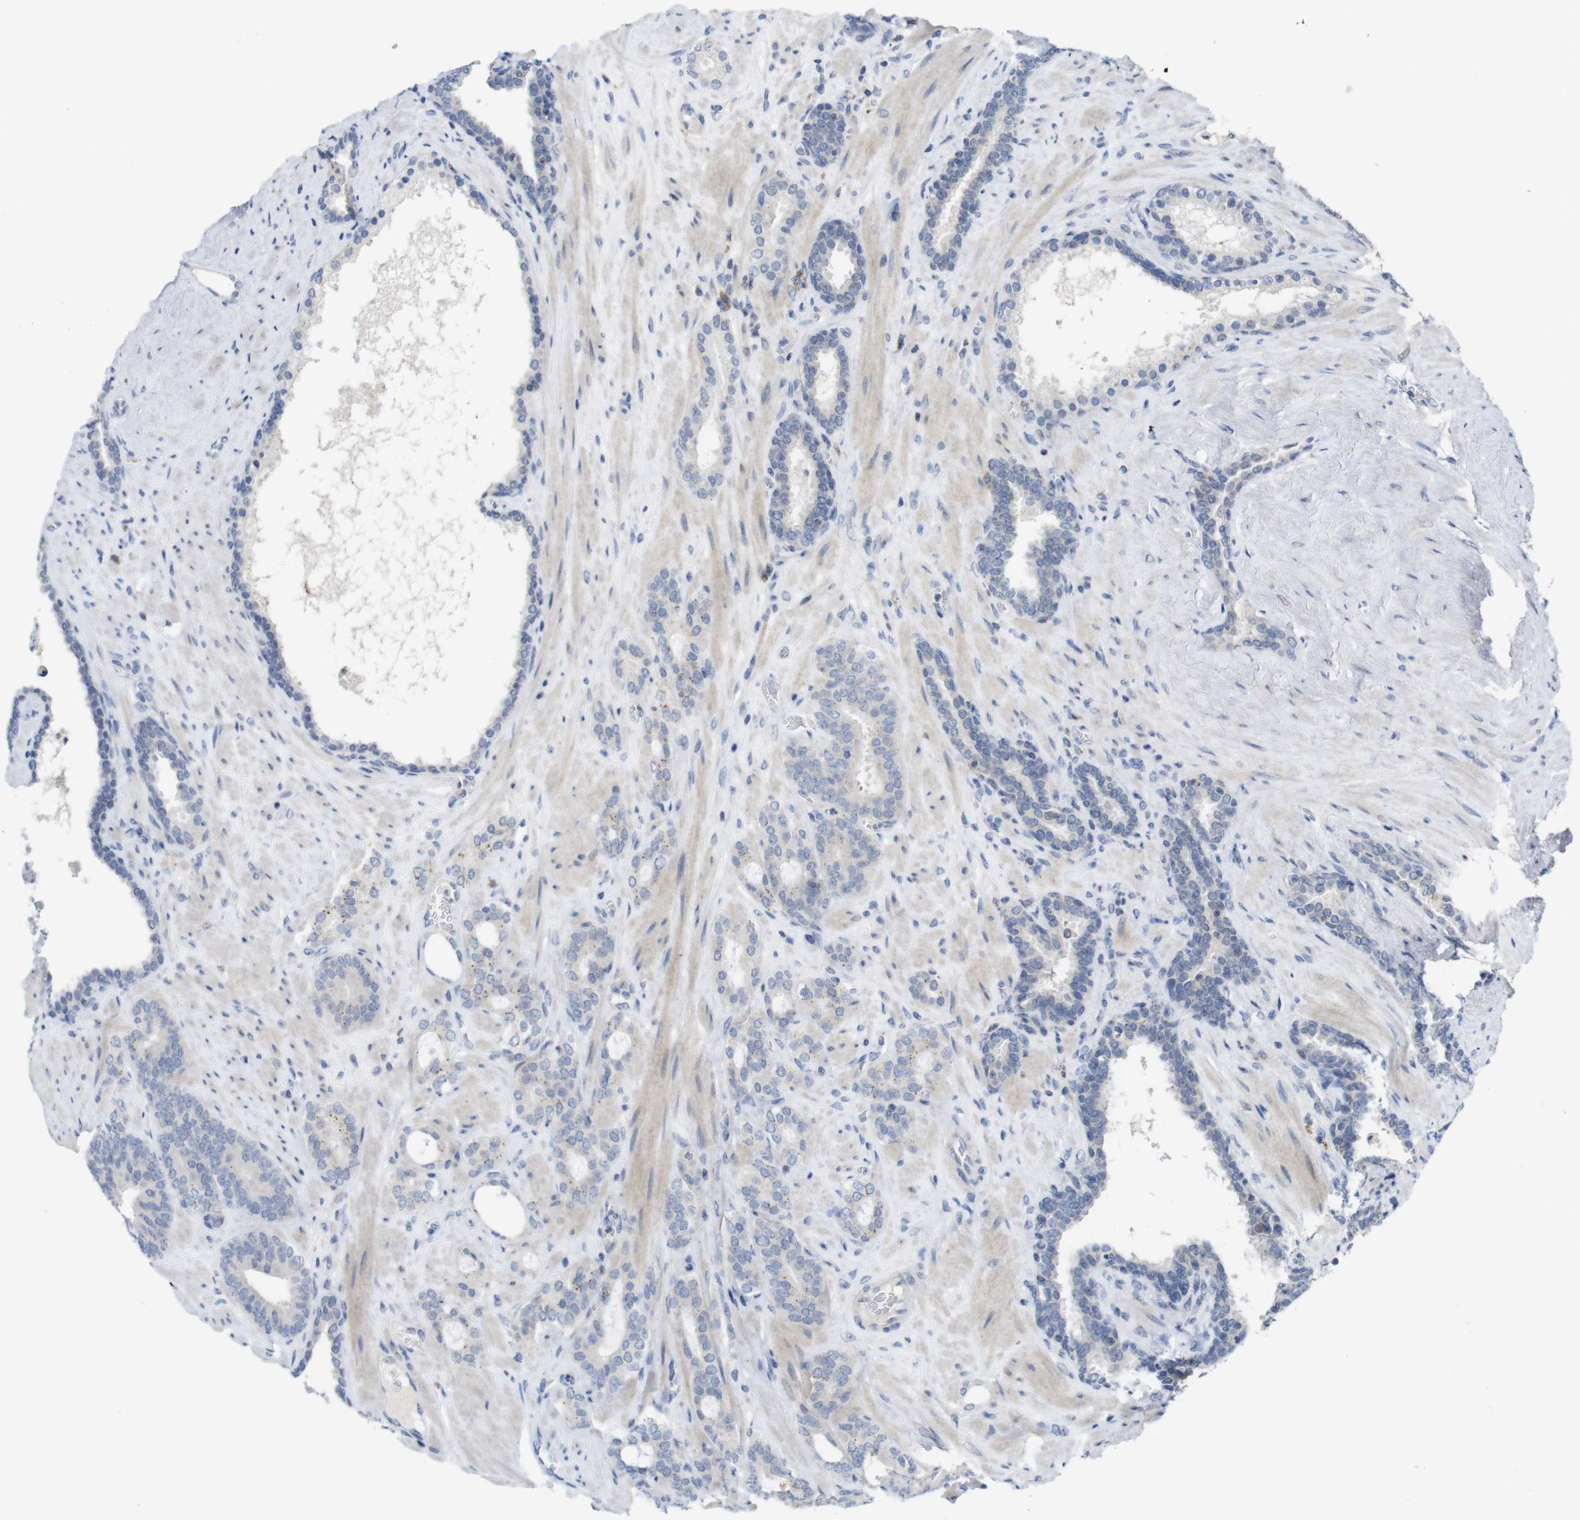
{"staining": {"intensity": "weak", "quantity": "<25%", "location": "cytoplasmic/membranous"}, "tissue": "prostate cancer", "cell_type": "Tumor cells", "image_type": "cancer", "snomed": [{"axis": "morphology", "description": "Adenocarcinoma, Low grade"}, {"axis": "topography", "description": "Prostate"}], "caption": "Human prostate cancer stained for a protein using immunohistochemistry demonstrates no positivity in tumor cells.", "gene": "SLAMF7", "patient": {"sex": "male", "age": 63}}